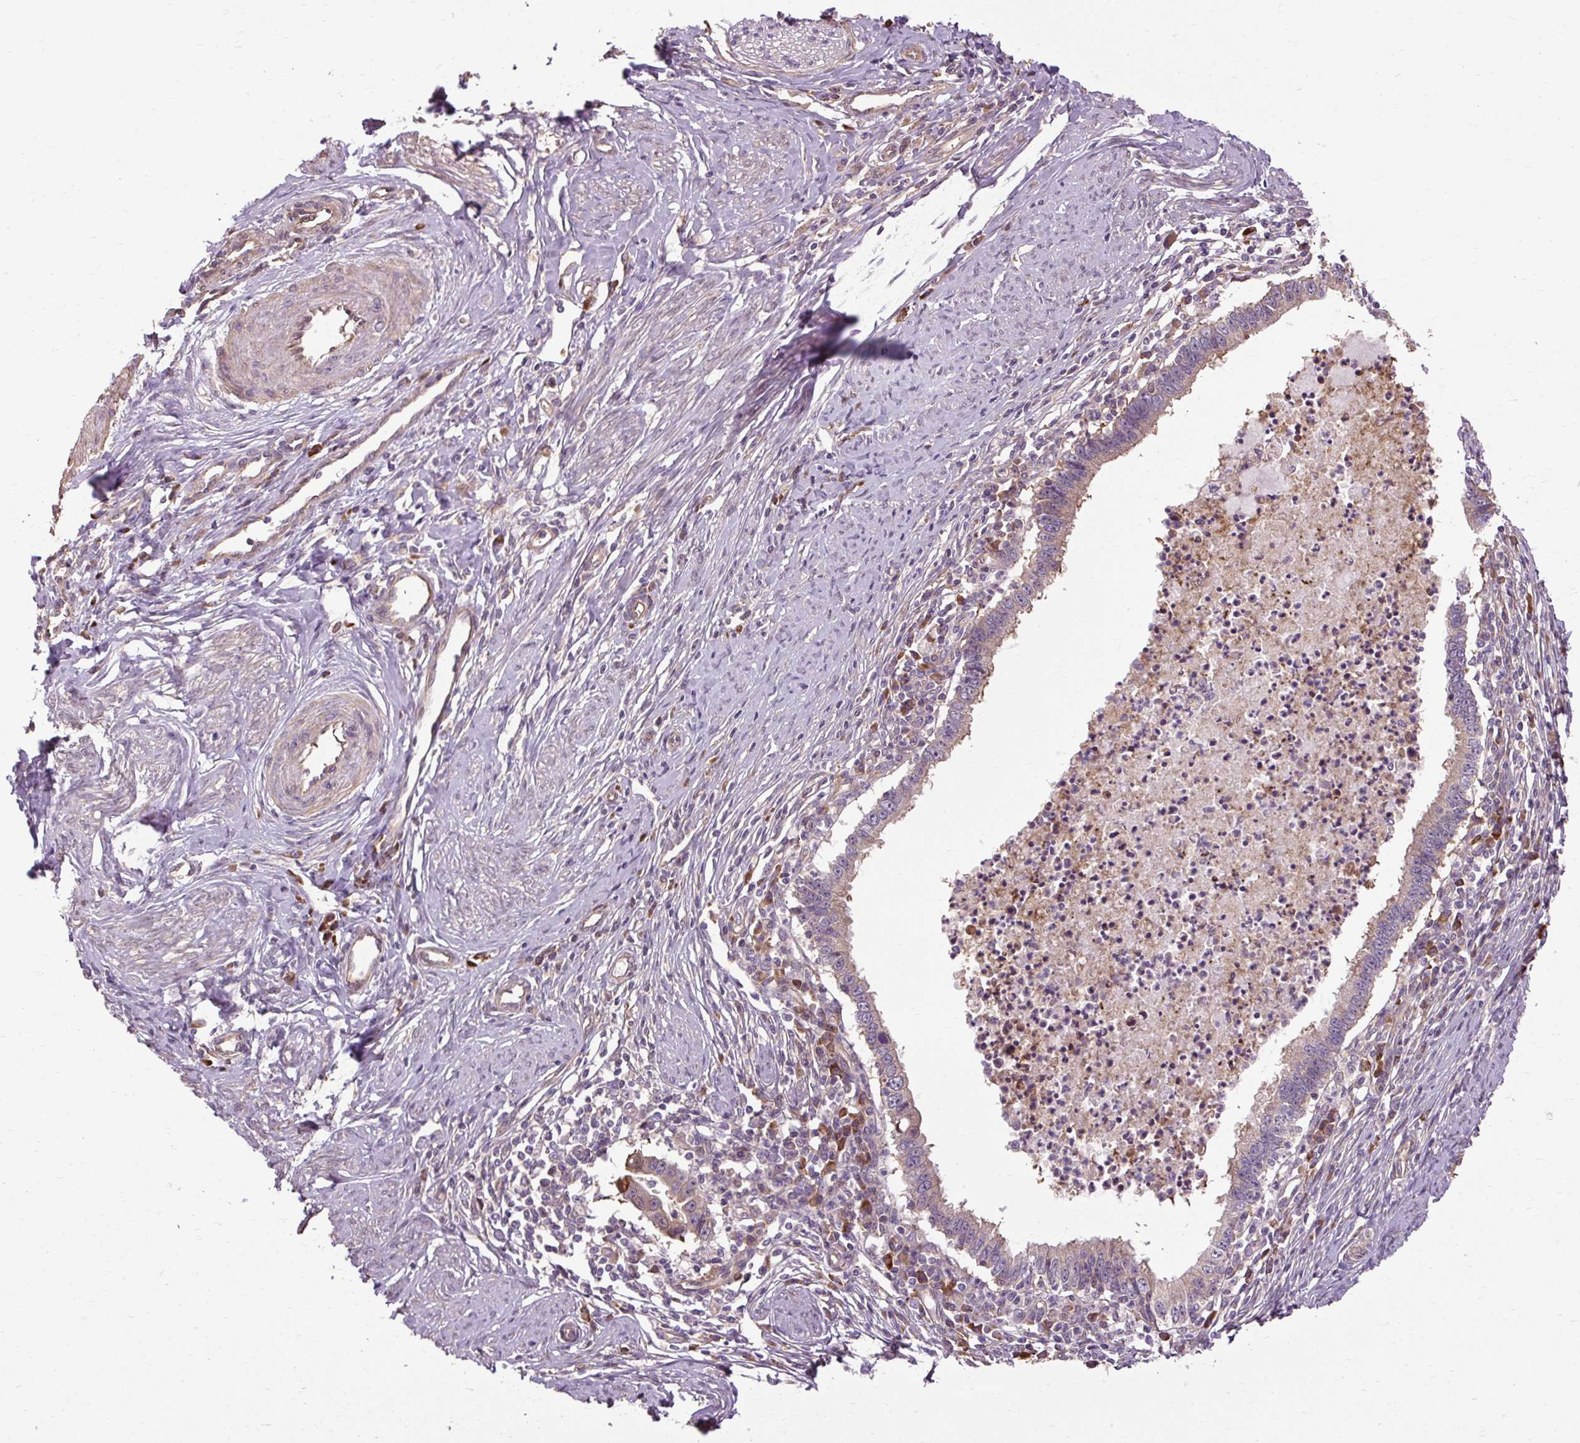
{"staining": {"intensity": "moderate", "quantity": "<25%", "location": "cytoplasmic/membranous"}, "tissue": "cervical cancer", "cell_type": "Tumor cells", "image_type": "cancer", "snomed": [{"axis": "morphology", "description": "Adenocarcinoma, NOS"}, {"axis": "topography", "description": "Cervix"}], "caption": "Immunohistochemical staining of cervical cancer (adenocarcinoma) displays low levels of moderate cytoplasmic/membranous staining in about <25% of tumor cells.", "gene": "FLRT1", "patient": {"sex": "female", "age": 36}}